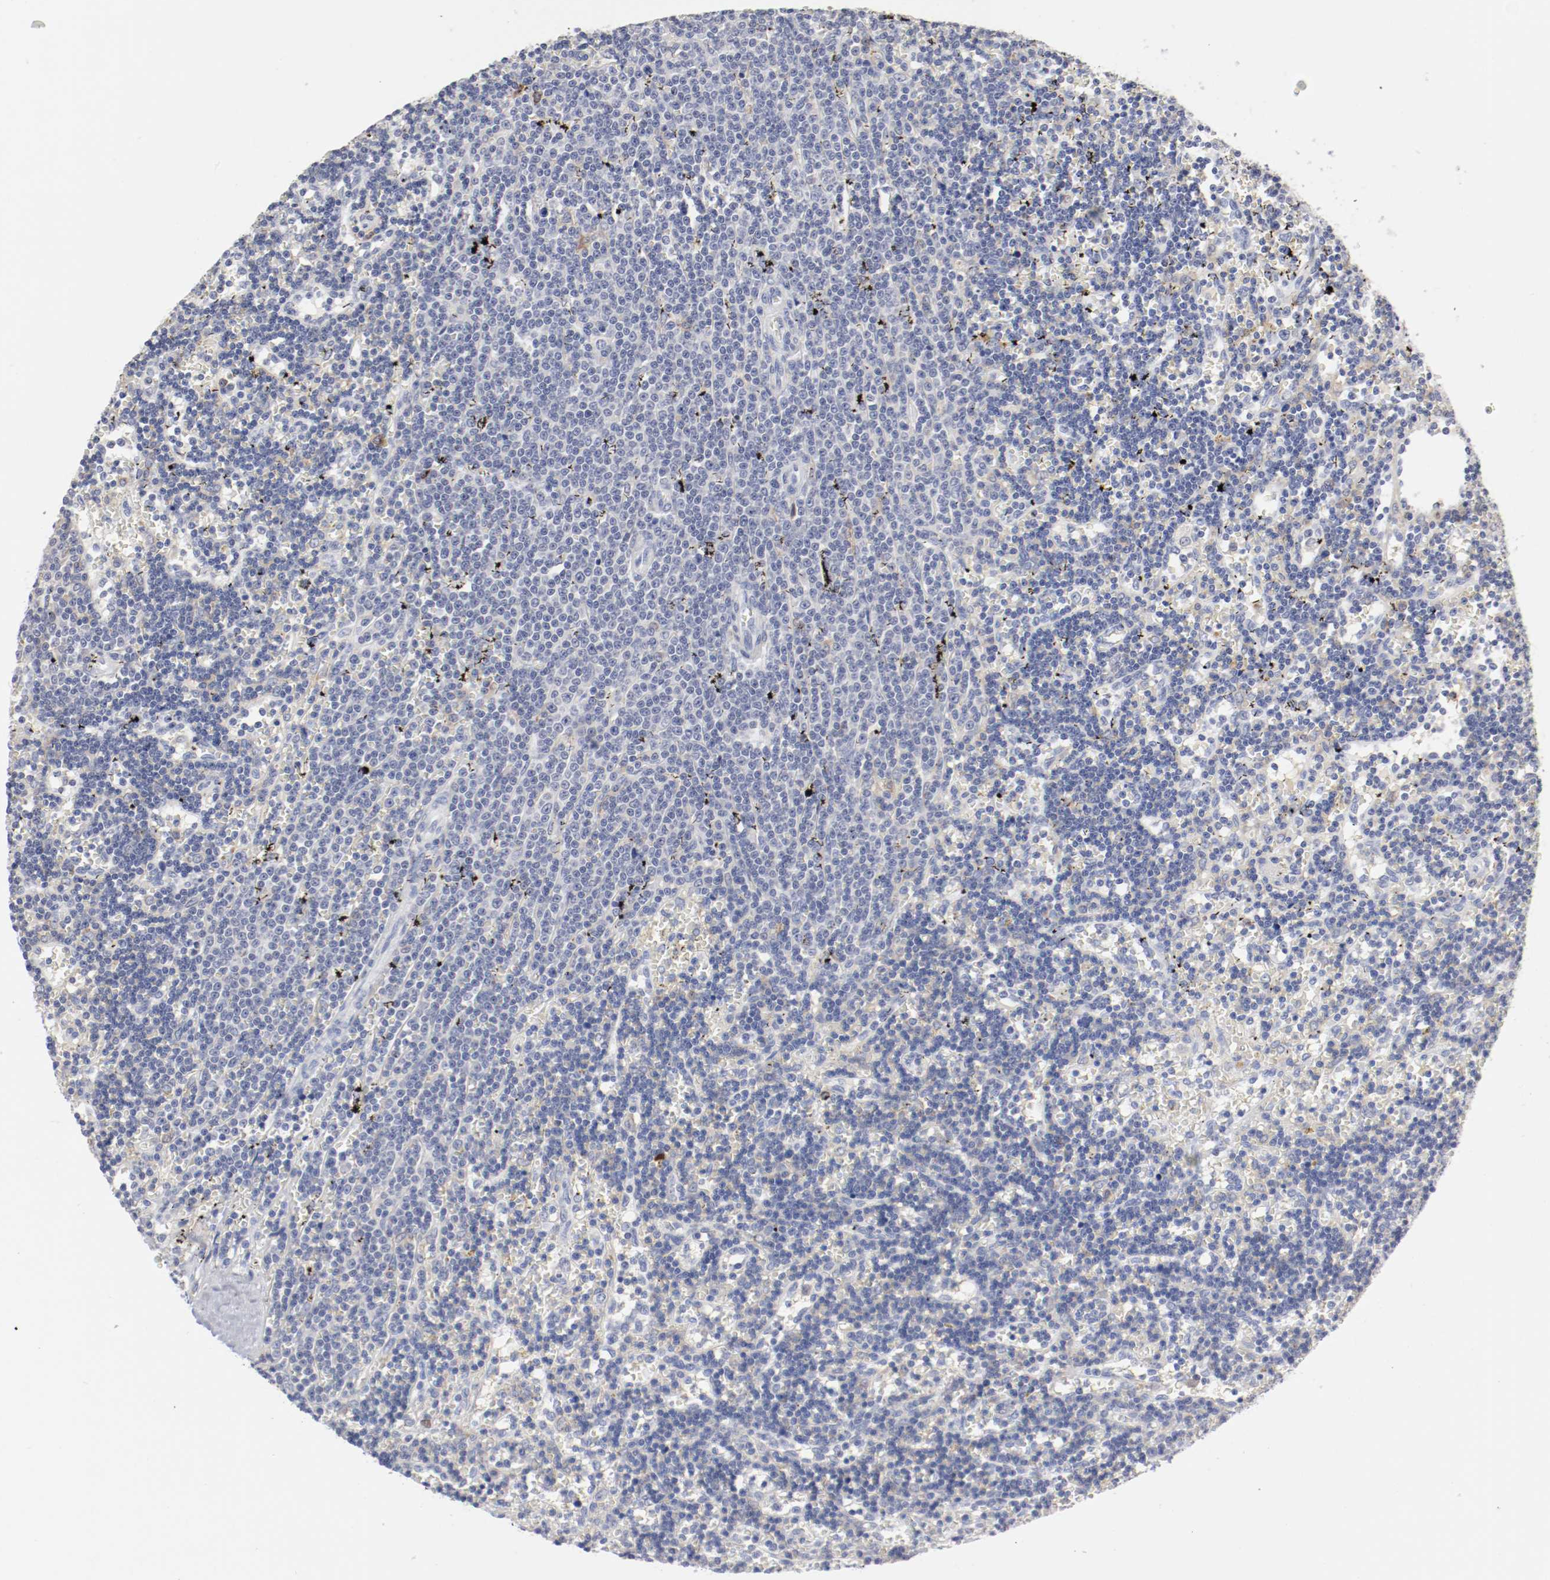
{"staining": {"intensity": "negative", "quantity": "none", "location": "none"}, "tissue": "lymphoma", "cell_type": "Tumor cells", "image_type": "cancer", "snomed": [{"axis": "morphology", "description": "Malignant lymphoma, non-Hodgkin's type, Low grade"}, {"axis": "topography", "description": "Spleen"}], "caption": "Lymphoma was stained to show a protein in brown. There is no significant positivity in tumor cells.", "gene": "ITGAX", "patient": {"sex": "male", "age": 60}}